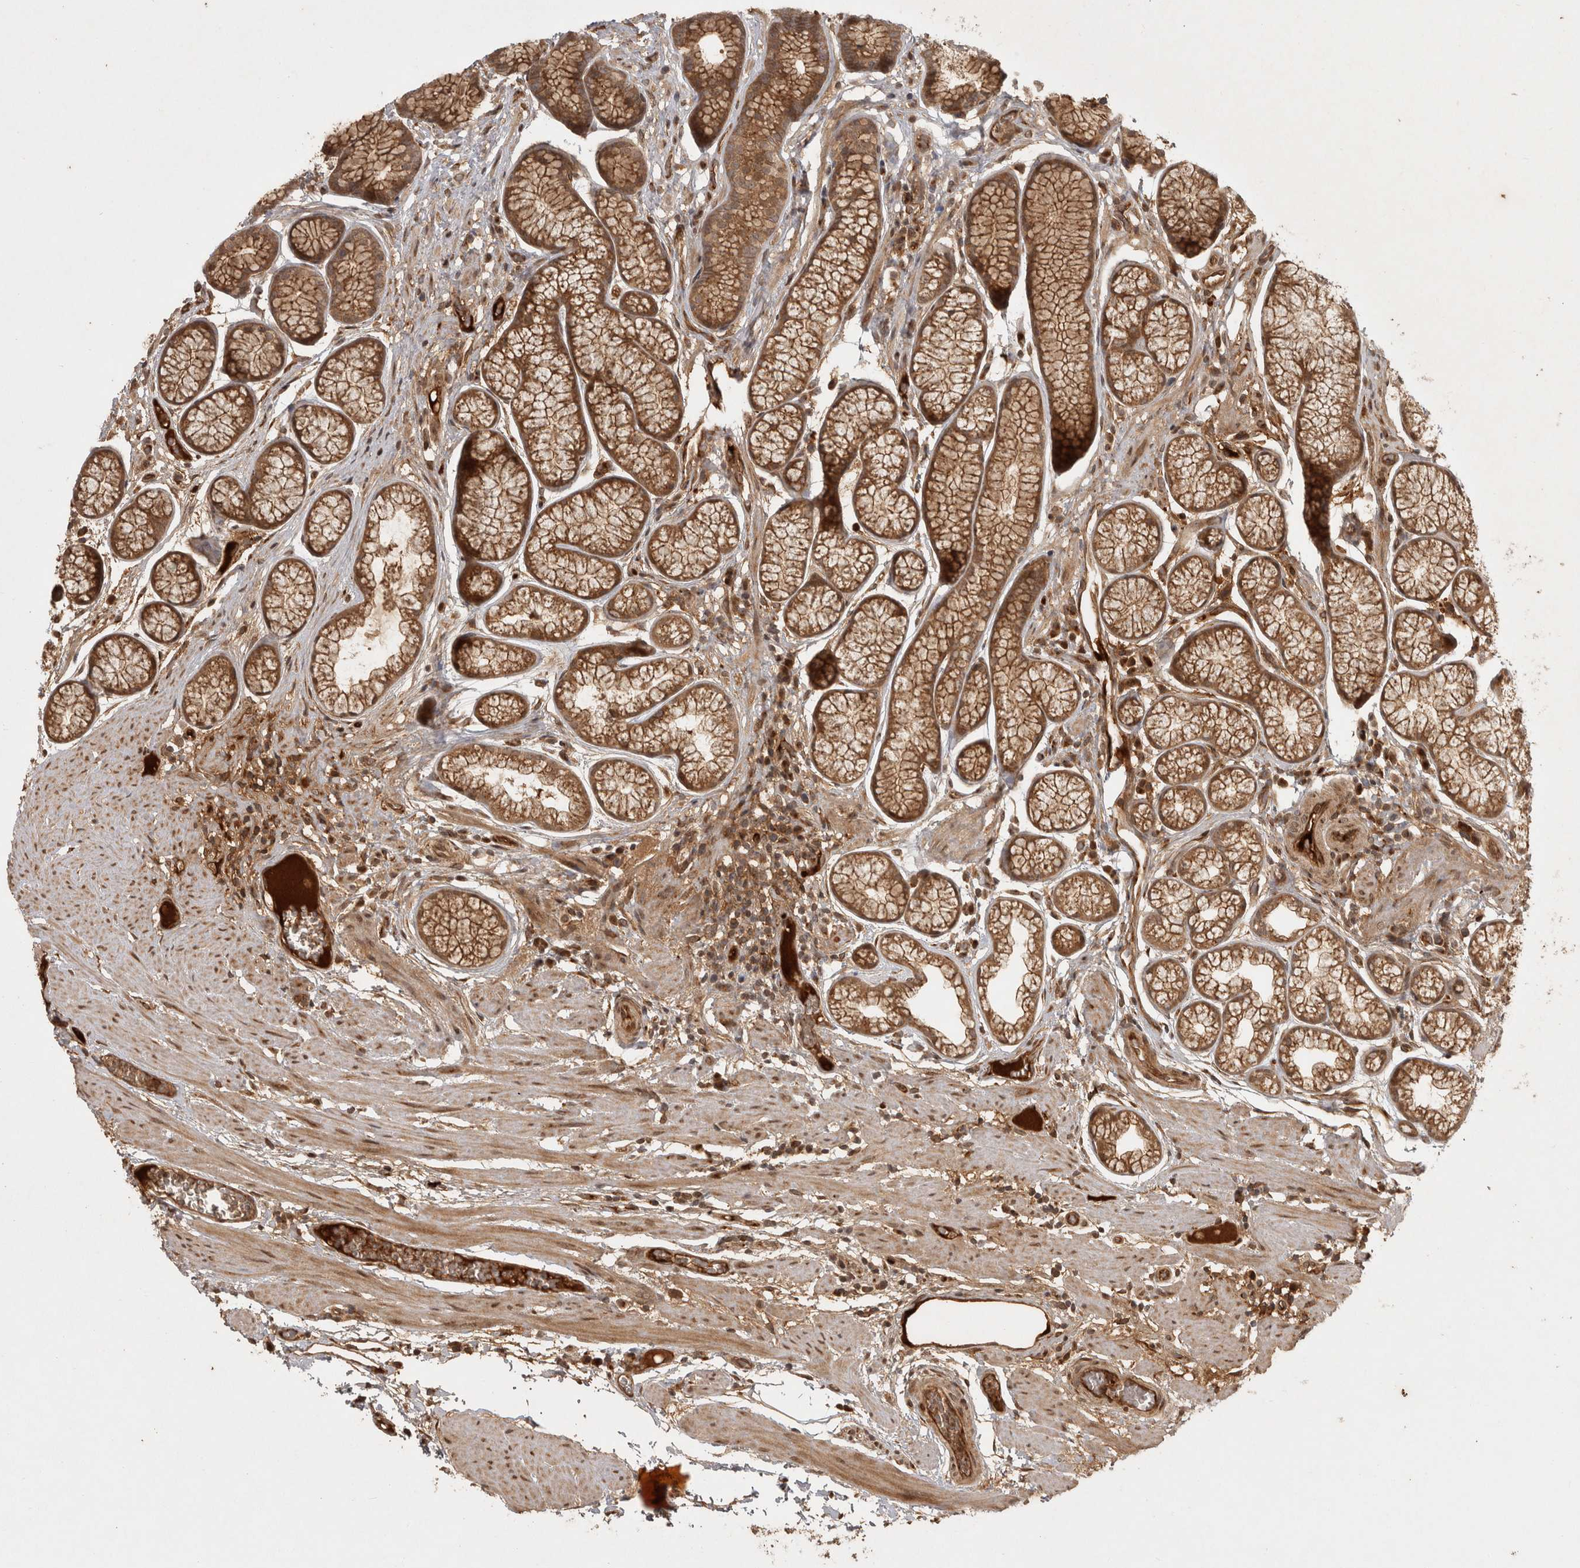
{"staining": {"intensity": "moderate", "quantity": ">75%", "location": "cytoplasmic/membranous"}, "tissue": "stomach", "cell_type": "Glandular cells", "image_type": "normal", "snomed": [{"axis": "morphology", "description": "Normal tissue, NOS"}, {"axis": "topography", "description": "Stomach"}], "caption": "Stomach stained with immunohistochemistry (IHC) displays moderate cytoplasmic/membranous staining in about >75% of glandular cells. The staining was performed using DAB (3,3'-diaminobenzidine), with brown indicating positive protein expression. Nuclei are stained blue with hematoxylin.", "gene": "CAMSAP2", "patient": {"sex": "male", "age": 42}}